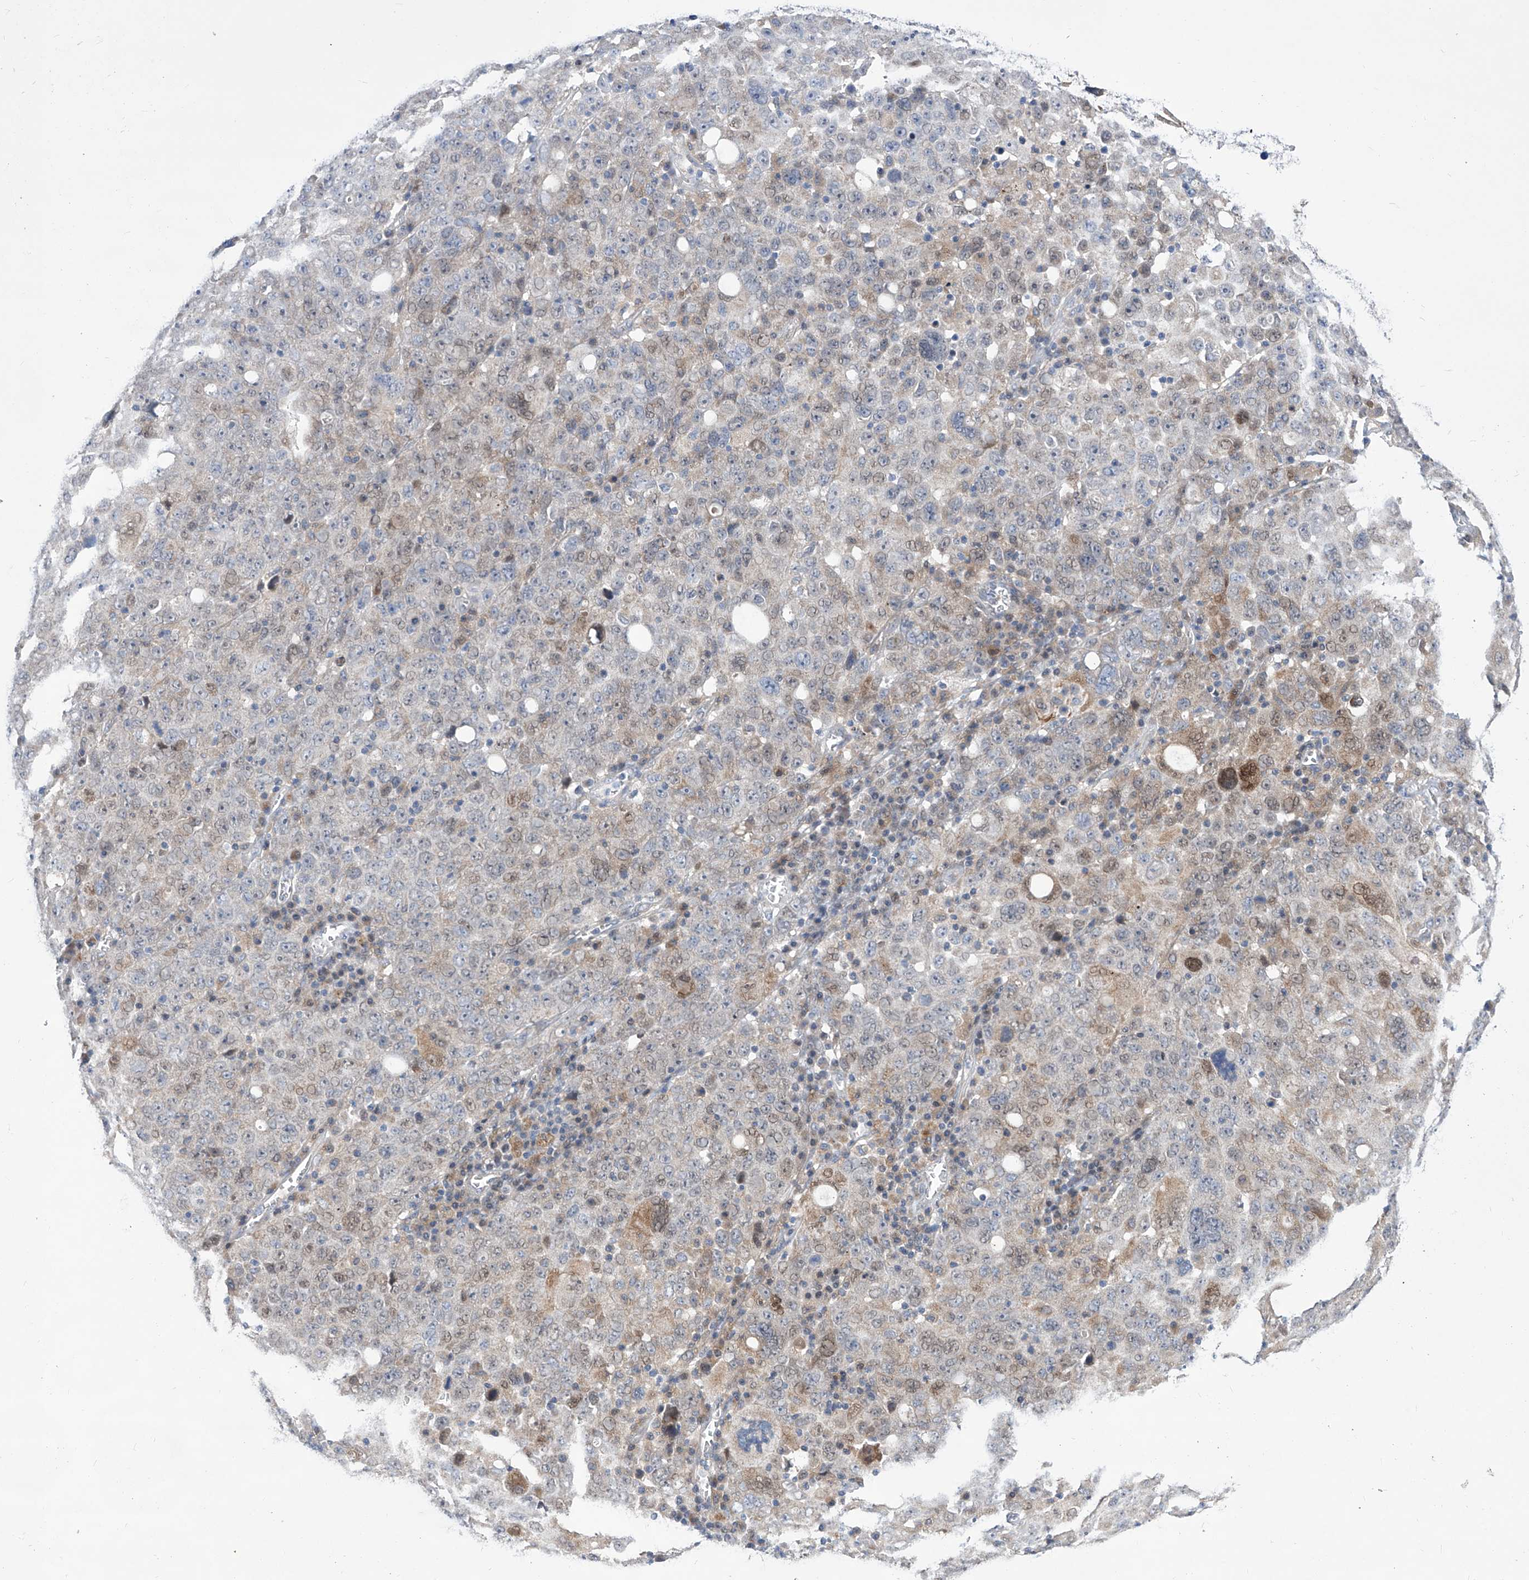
{"staining": {"intensity": "moderate", "quantity": "<25%", "location": "nuclear"}, "tissue": "ovarian cancer", "cell_type": "Tumor cells", "image_type": "cancer", "snomed": [{"axis": "morphology", "description": "Carcinoma, endometroid"}, {"axis": "topography", "description": "Ovary"}], "caption": "This photomicrograph demonstrates endometroid carcinoma (ovarian) stained with IHC to label a protein in brown. The nuclear of tumor cells show moderate positivity for the protein. Nuclei are counter-stained blue.", "gene": "SRBD1", "patient": {"sex": "female", "age": 62}}